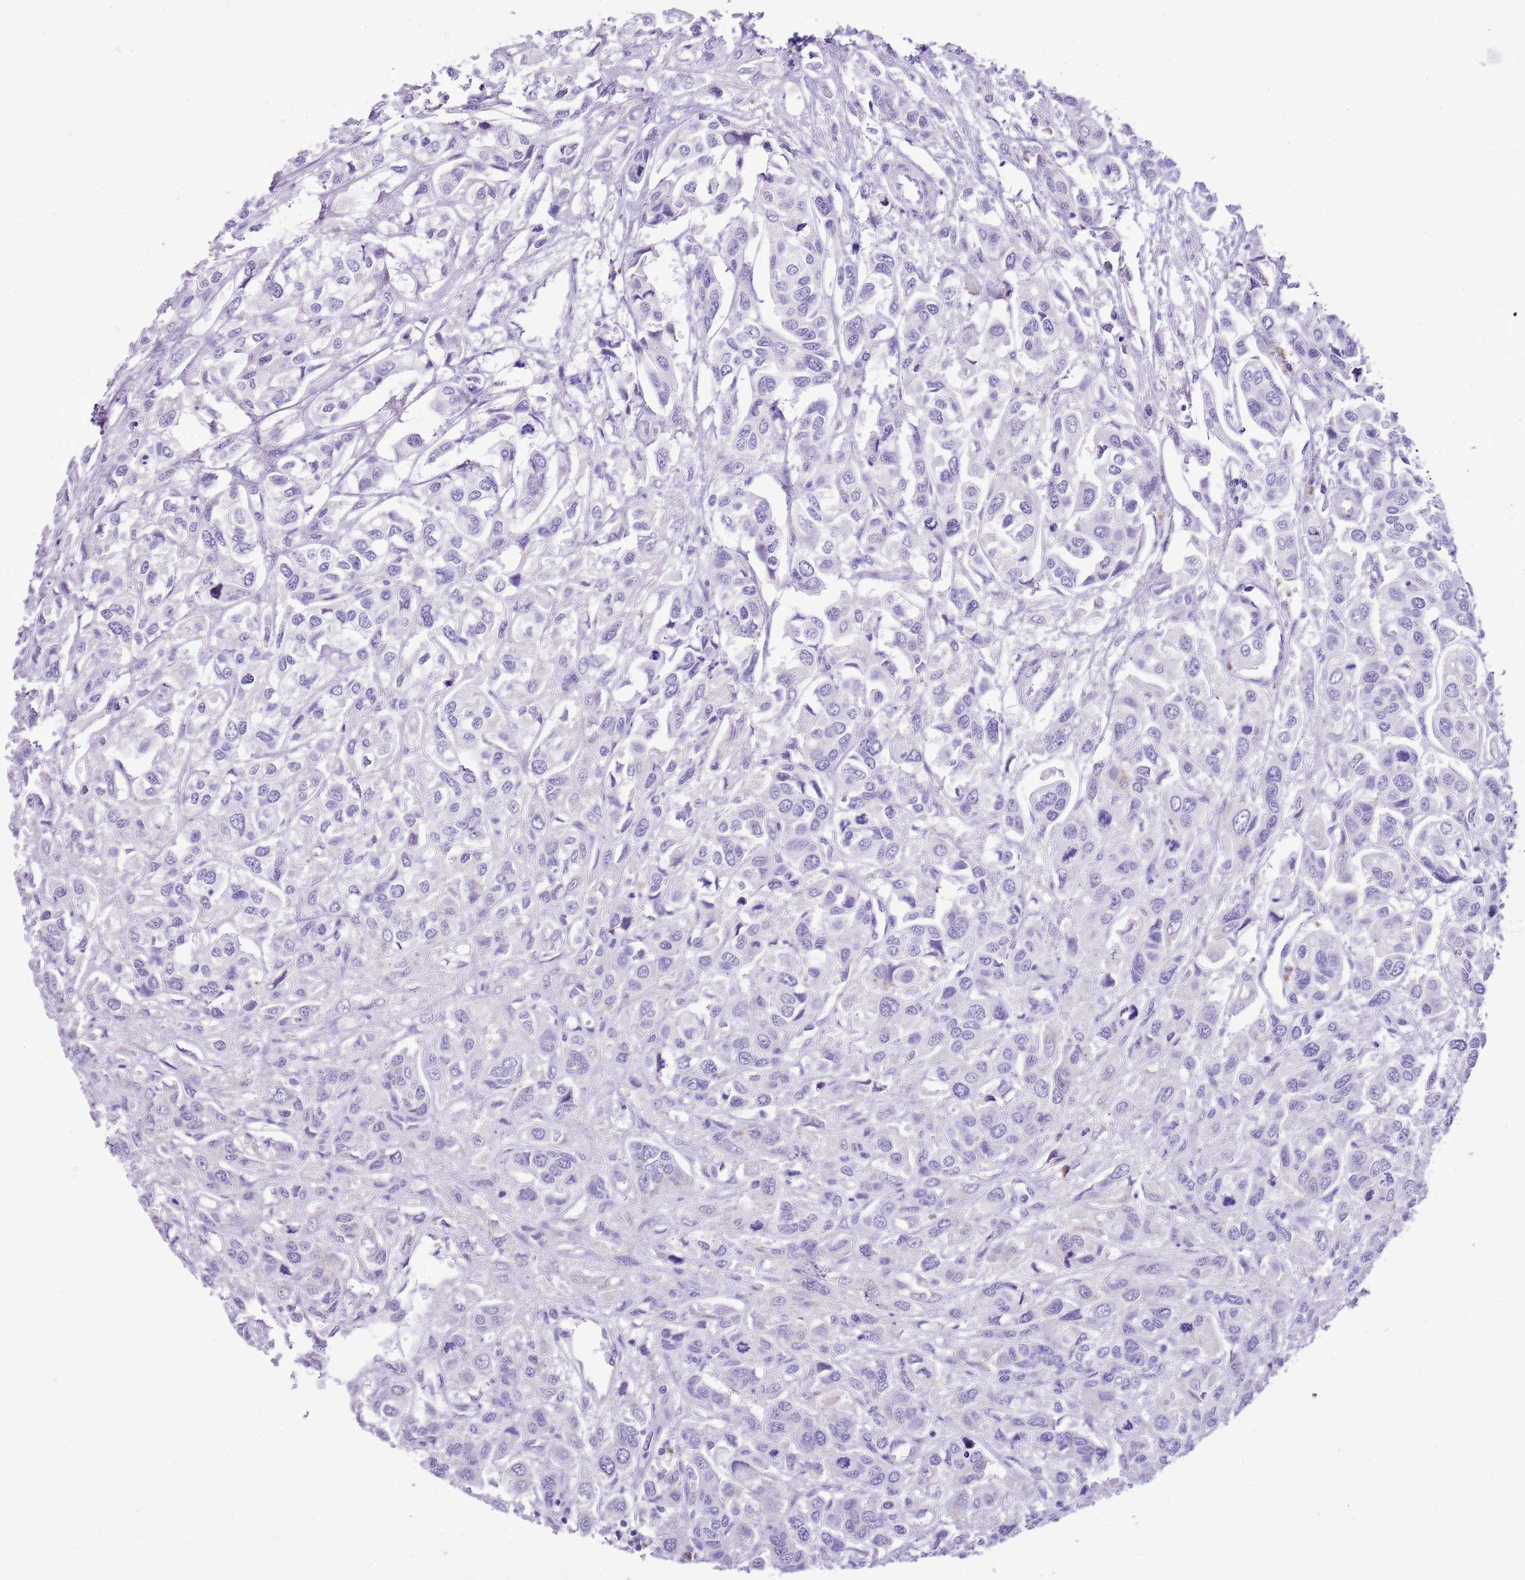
{"staining": {"intensity": "negative", "quantity": "none", "location": "none"}, "tissue": "urothelial cancer", "cell_type": "Tumor cells", "image_type": "cancer", "snomed": [{"axis": "morphology", "description": "Urothelial carcinoma, High grade"}, {"axis": "topography", "description": "Urinary bladder"}], "caption": "Urothelial carcinoma (high-grade) stained for a protein using immunohistochemistry exhibits no positivity tumor cells.", "gene": "AAR2", "patient": {"sex": "male", "age": 67}}